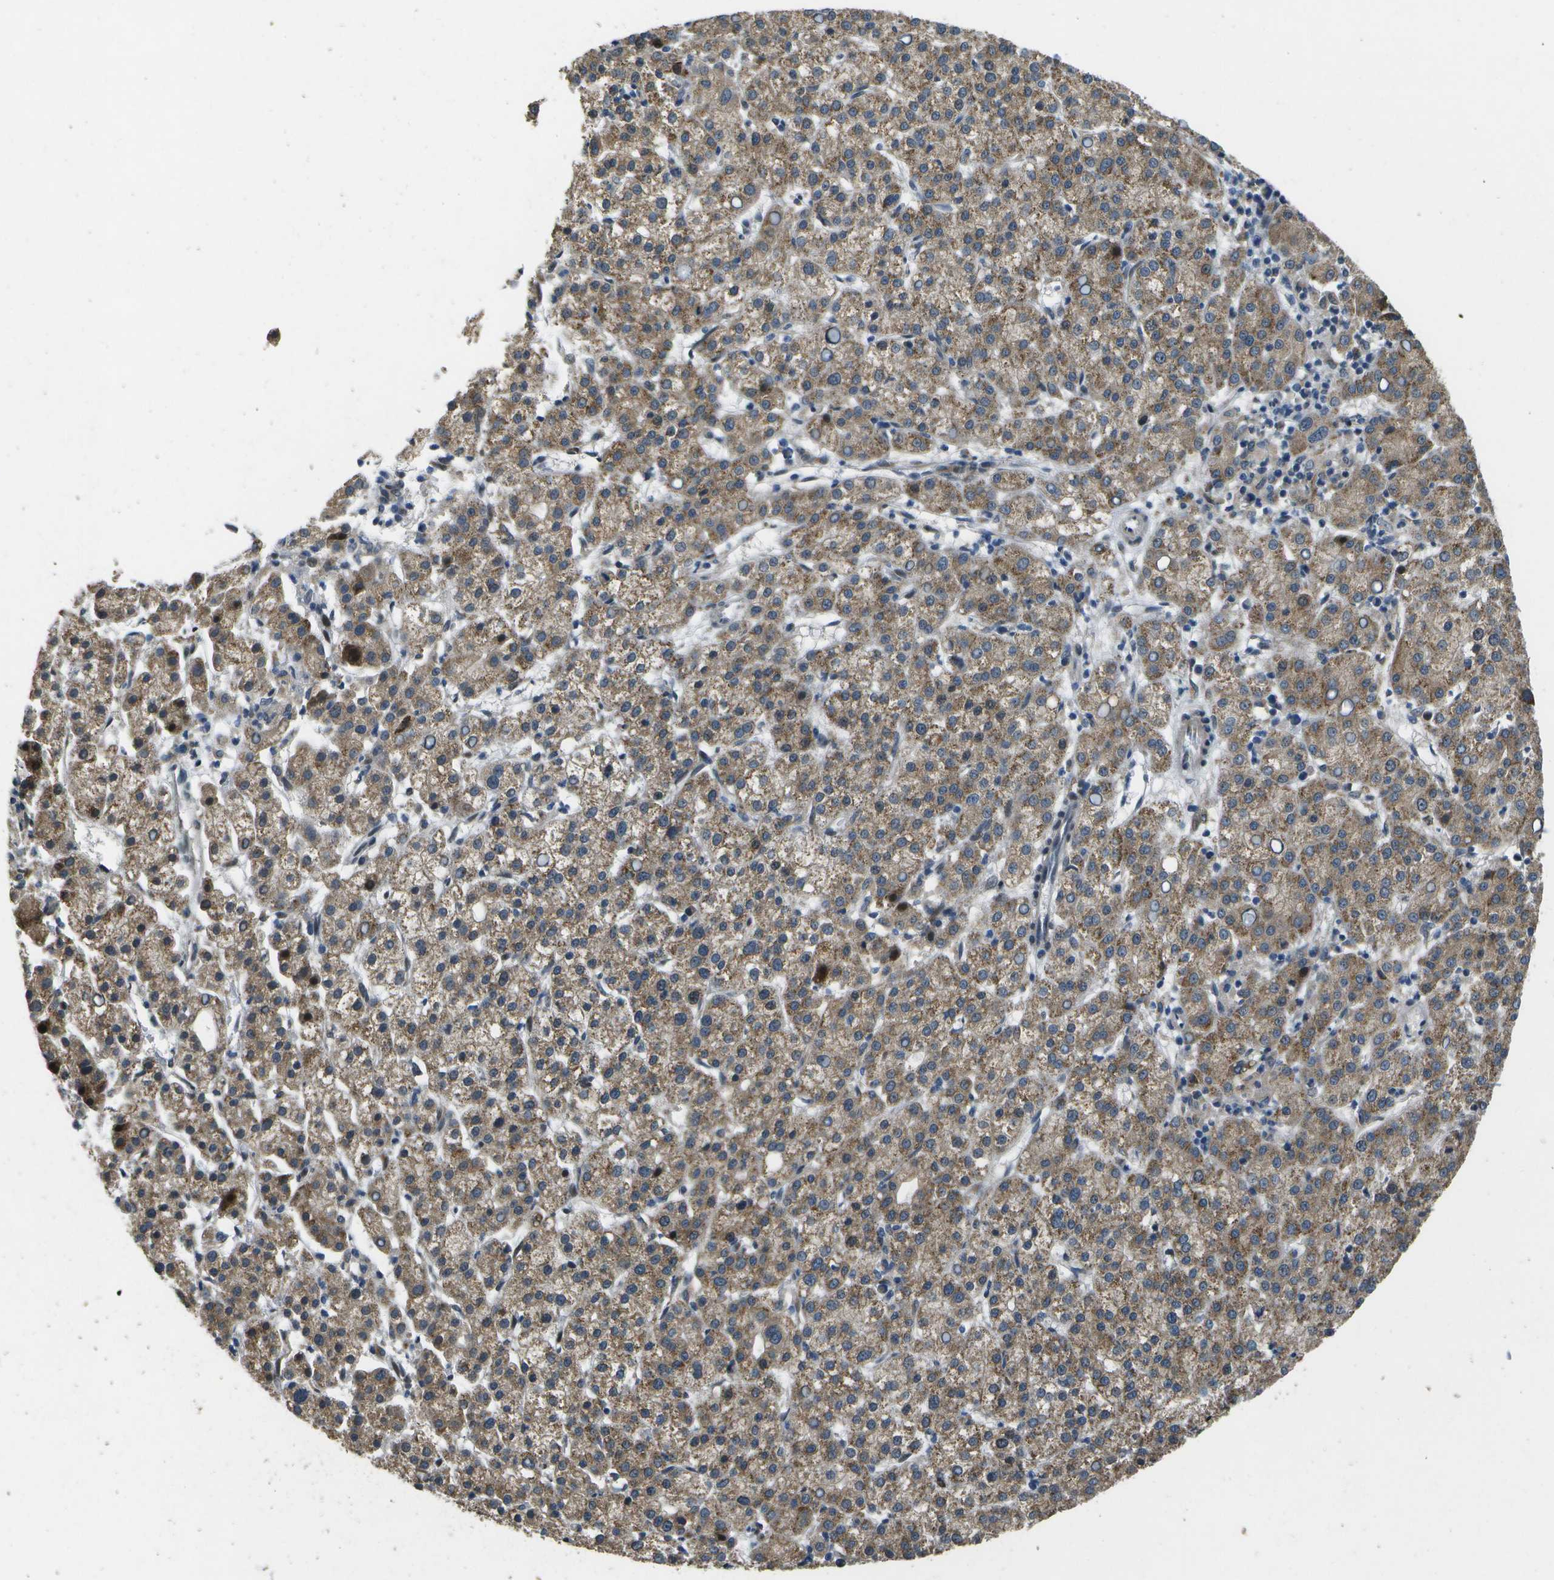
{"staining": {"intensity": "moderate", "quantity": ">75%", "location": "cytoplasmic/membranous"}, "tissue": "liver cancer", "cell_type": "Tumor cells", "image_type": "cancer", "snomed": [{"axis": "morphology", "description": "Carcinoma, Hepatocellular, NOS"}, {"axis": "topography", "description": "Liver"}], "caption": "Human hepatocellular carcinoma (liver) stained with a protein marker demonstrates moderate staining in tumor cells.", "gene": "GANC", "patient": {"sex": "female", "age": 58}}